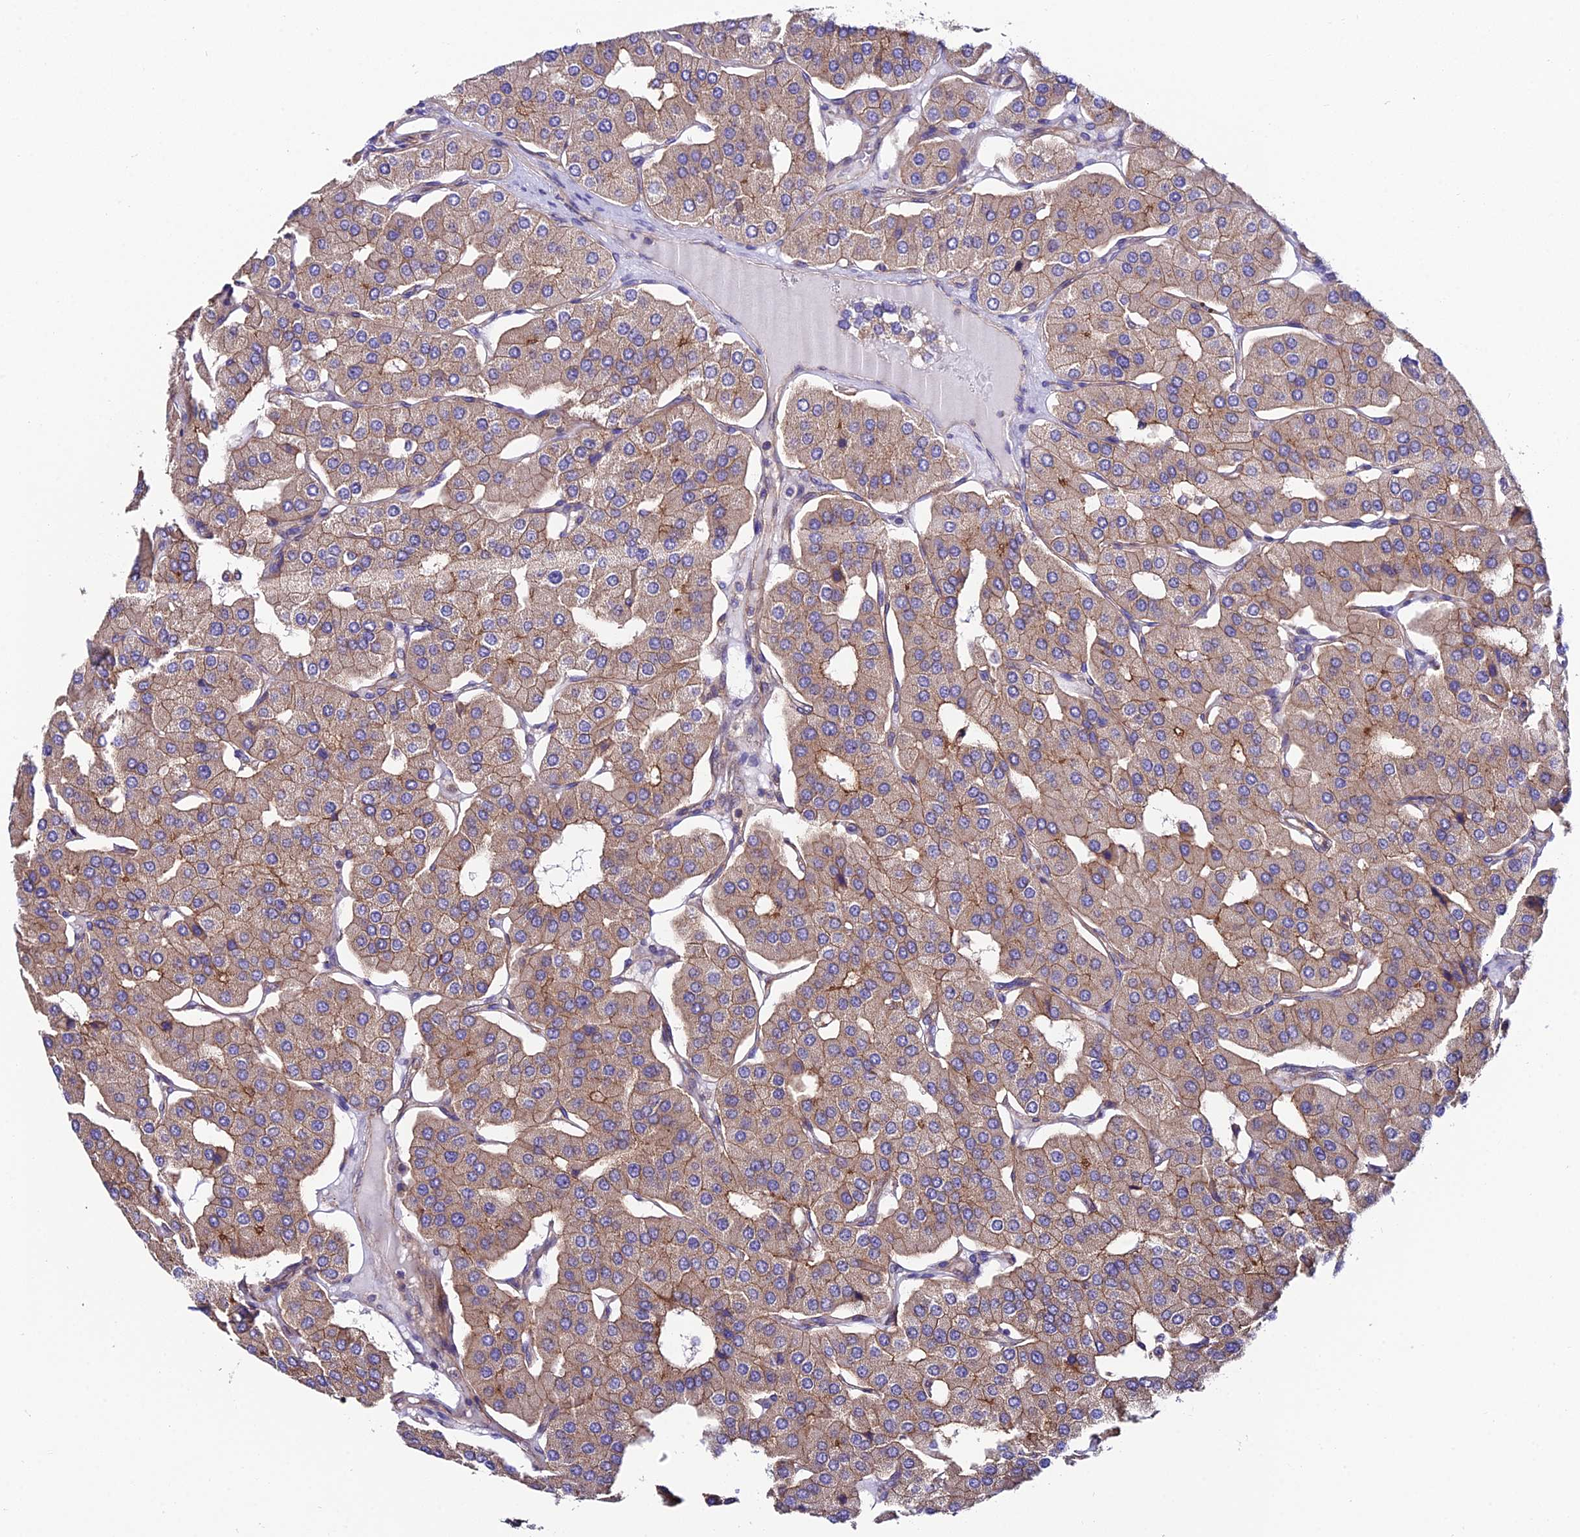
{"staining": {"intensity": "moderate", "quantity": ">75%", "location": "cytoplasmic/membranous"}, "tissue": "parathyroid gland", "cell_type": "Glandular cells", "image_type": "normal", "snomed": [{"axis": "morphology", "description": "Normal tissue, NOS"}, {"axis": "morphology", "description": "Adenoma, NOS"}, {"axis": "topography", "description": "Parathyroid gland"}], "caption": "The immunohistochemical stain labels moderate cytoplasmic/membranous staining in glandular cells of unremarkable parathyroid gland. The staining was performed using DAB to visualize the protein expression in brown, while the nuclei were stained in blue with hematoxylin (Magnification: 20x).", "gene": "QRFP", "patient": {"sex": "female", "age": 86}}